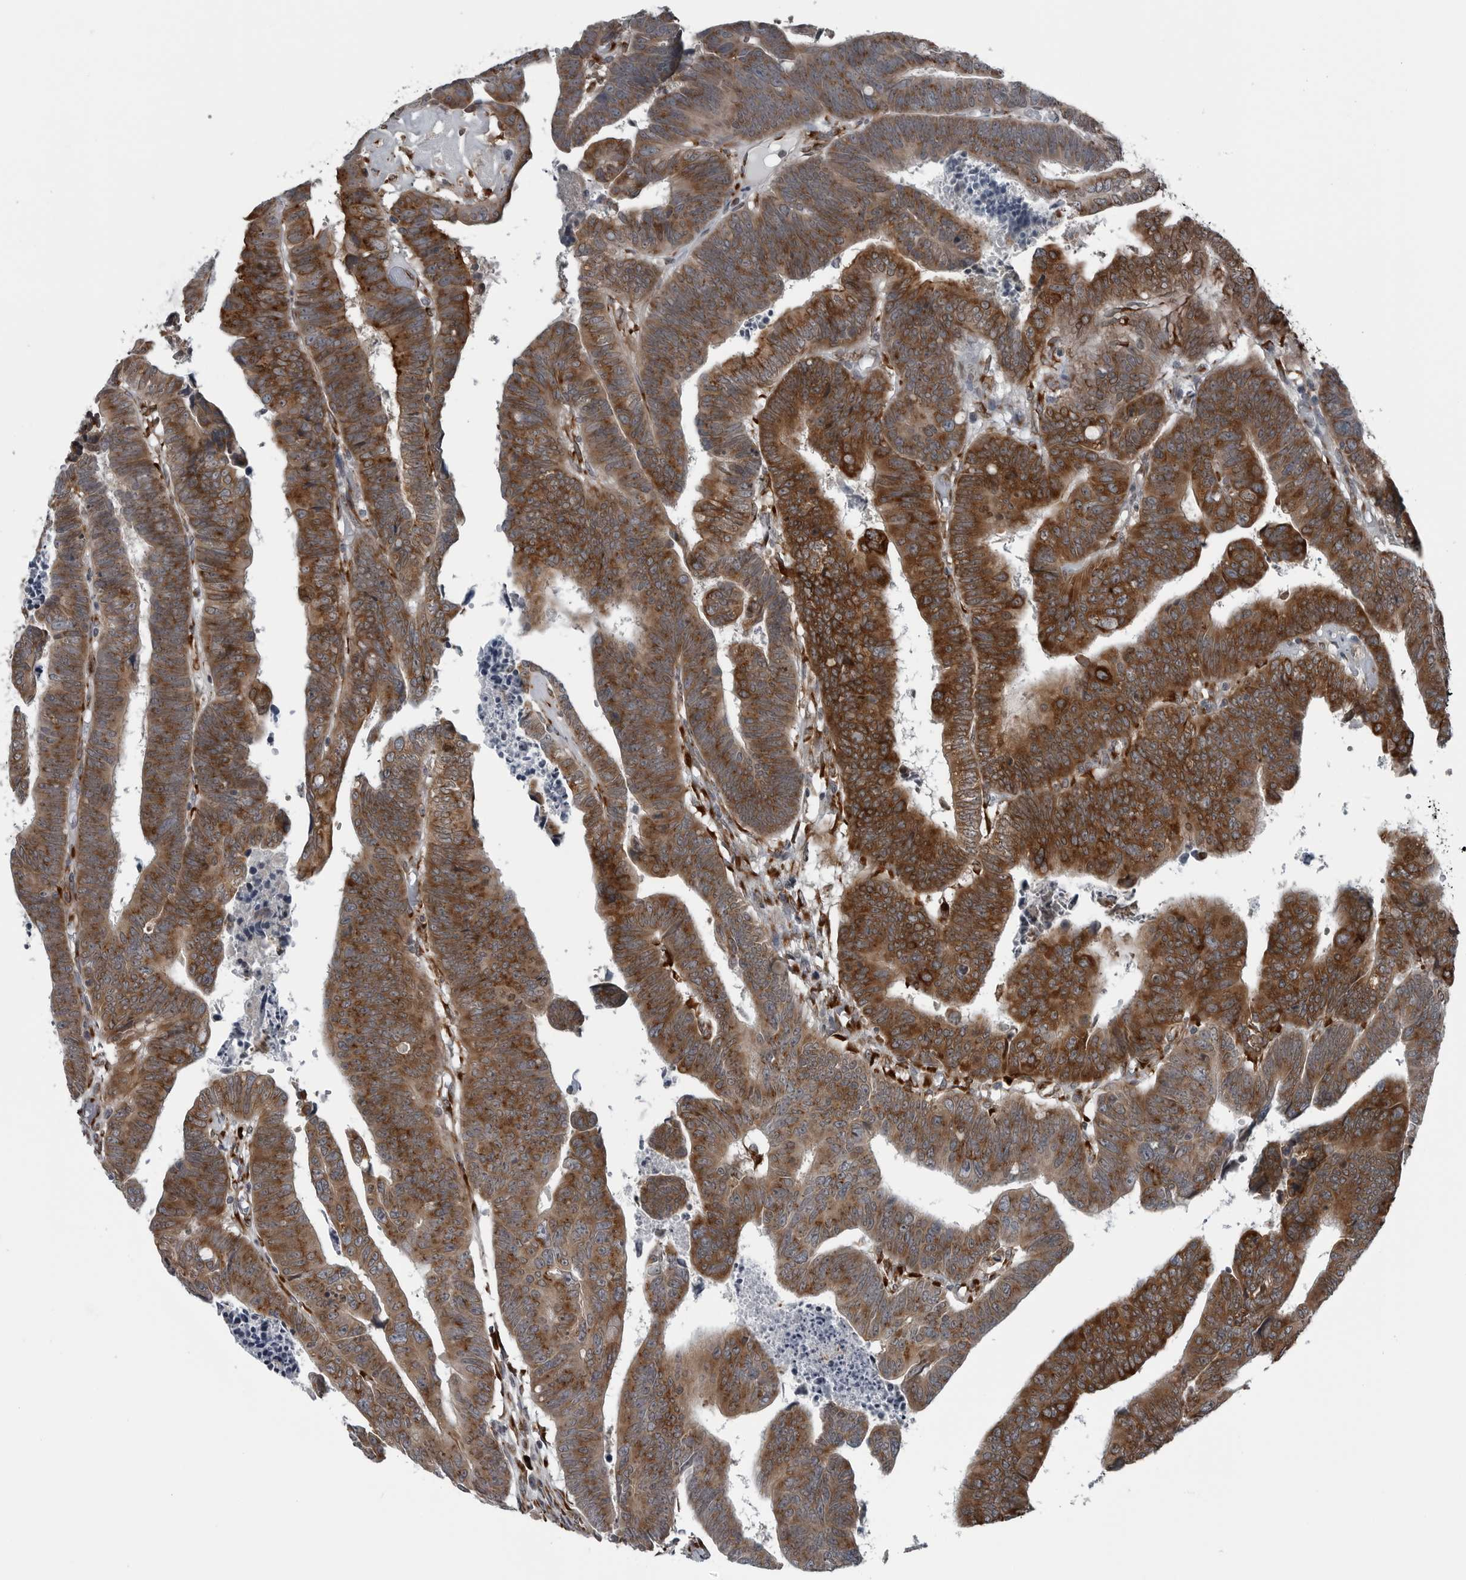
{"staining": {"intensity": "strong", "quantity": ">75%", "location": "cytoplasmic/membranous"}, "tissue": "colorectal cancer", "cell_type": "Tumor cells", "image_type": "cancer", "snomed": [{"axis": "morphology", "description": "Adenocarcinoma, NOS"}, {"axis": "topography", "description": "Rectum"}], "caption": "IHC photomicrograph of neoplastic tissue: colorectal adenocarcinoma stained using IHC reveals high levels of strong protein expression localized specifically in the cytoplasmic/membranous of tumor cells, appearing as a cytoplasmic/membranous brown color.", "gene": "CEP85", "patient": {"sex": "female", "age": 65}}